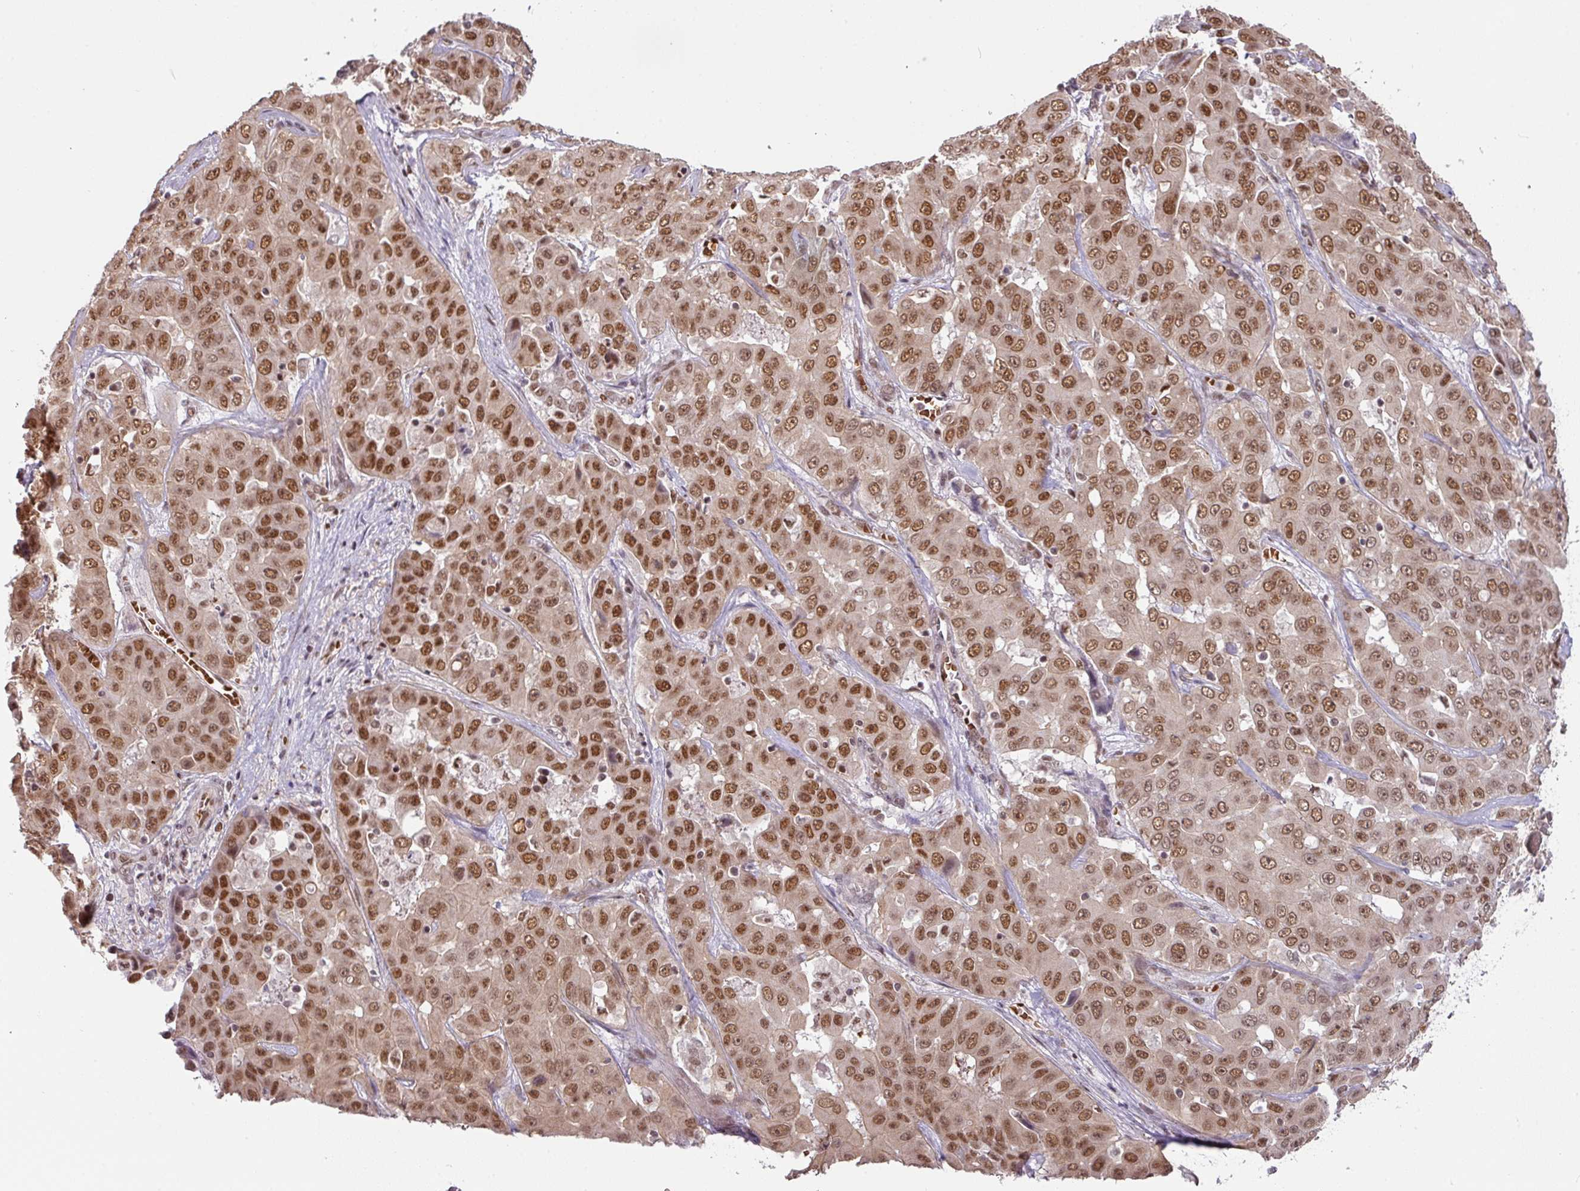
{"staining": {"intensity": "moderate", "quantity": ">75%", "location": "nuclear"}, "tissue": "liver cancer", "cell_type": "Tumor cells", "image_type": "cancer", "snomed": [{"axis": "morphology", "description": "Cholangiocarcinoma"}, {"axis": "topography", "description": "Liver"}], "caption": "Immunohistochemical staining of liver cholangiocarcinoma shows medium levels of moderate nuclear protein positivity in approximately >75% of tumor cells. Immunohistochemistry stains the protein in brown and the nuclei are stained blue.", "gene": "NCOA5", "patient": {"sex": "female", "age": 52}}